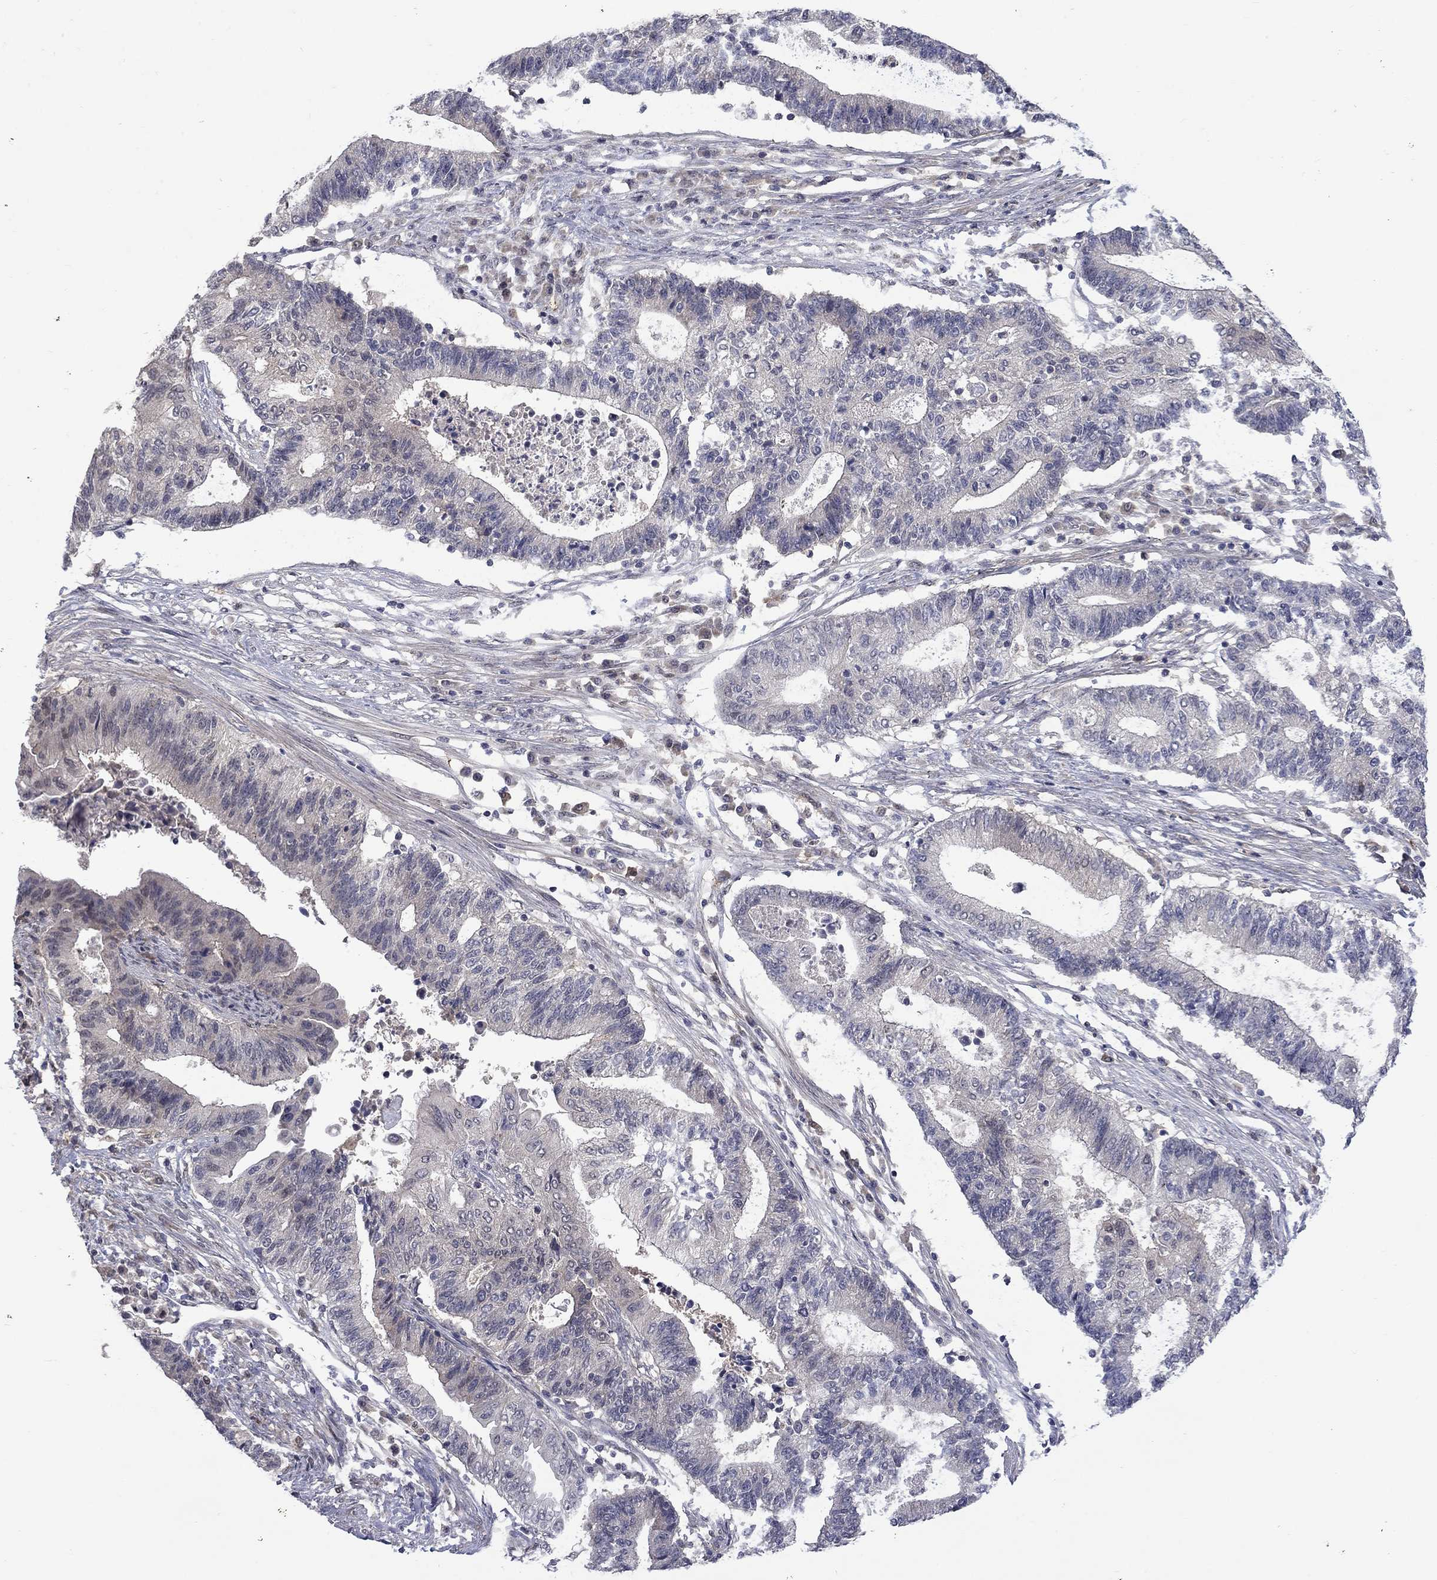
{"staining": {"intensity": "negative", "quantity": "none", "location": "none"}, "tissue": "endometrial cancer", "cell_type": "Tumor cells", "image_type": "cancer", "snomed": [{"axis": "morphology", "description": "Adenocarcinoma, NOS"}, {"axis": "topography", "description": "Uterus"}, {"axis": "topography", "description": "Endometrium"}], "caption": "Endometrial adenocarcinoma stained for a protein using IHC reveals no positivity tumor cells.", "gene": "CBR1", "patient": {"sex": "female", "age": 54}}